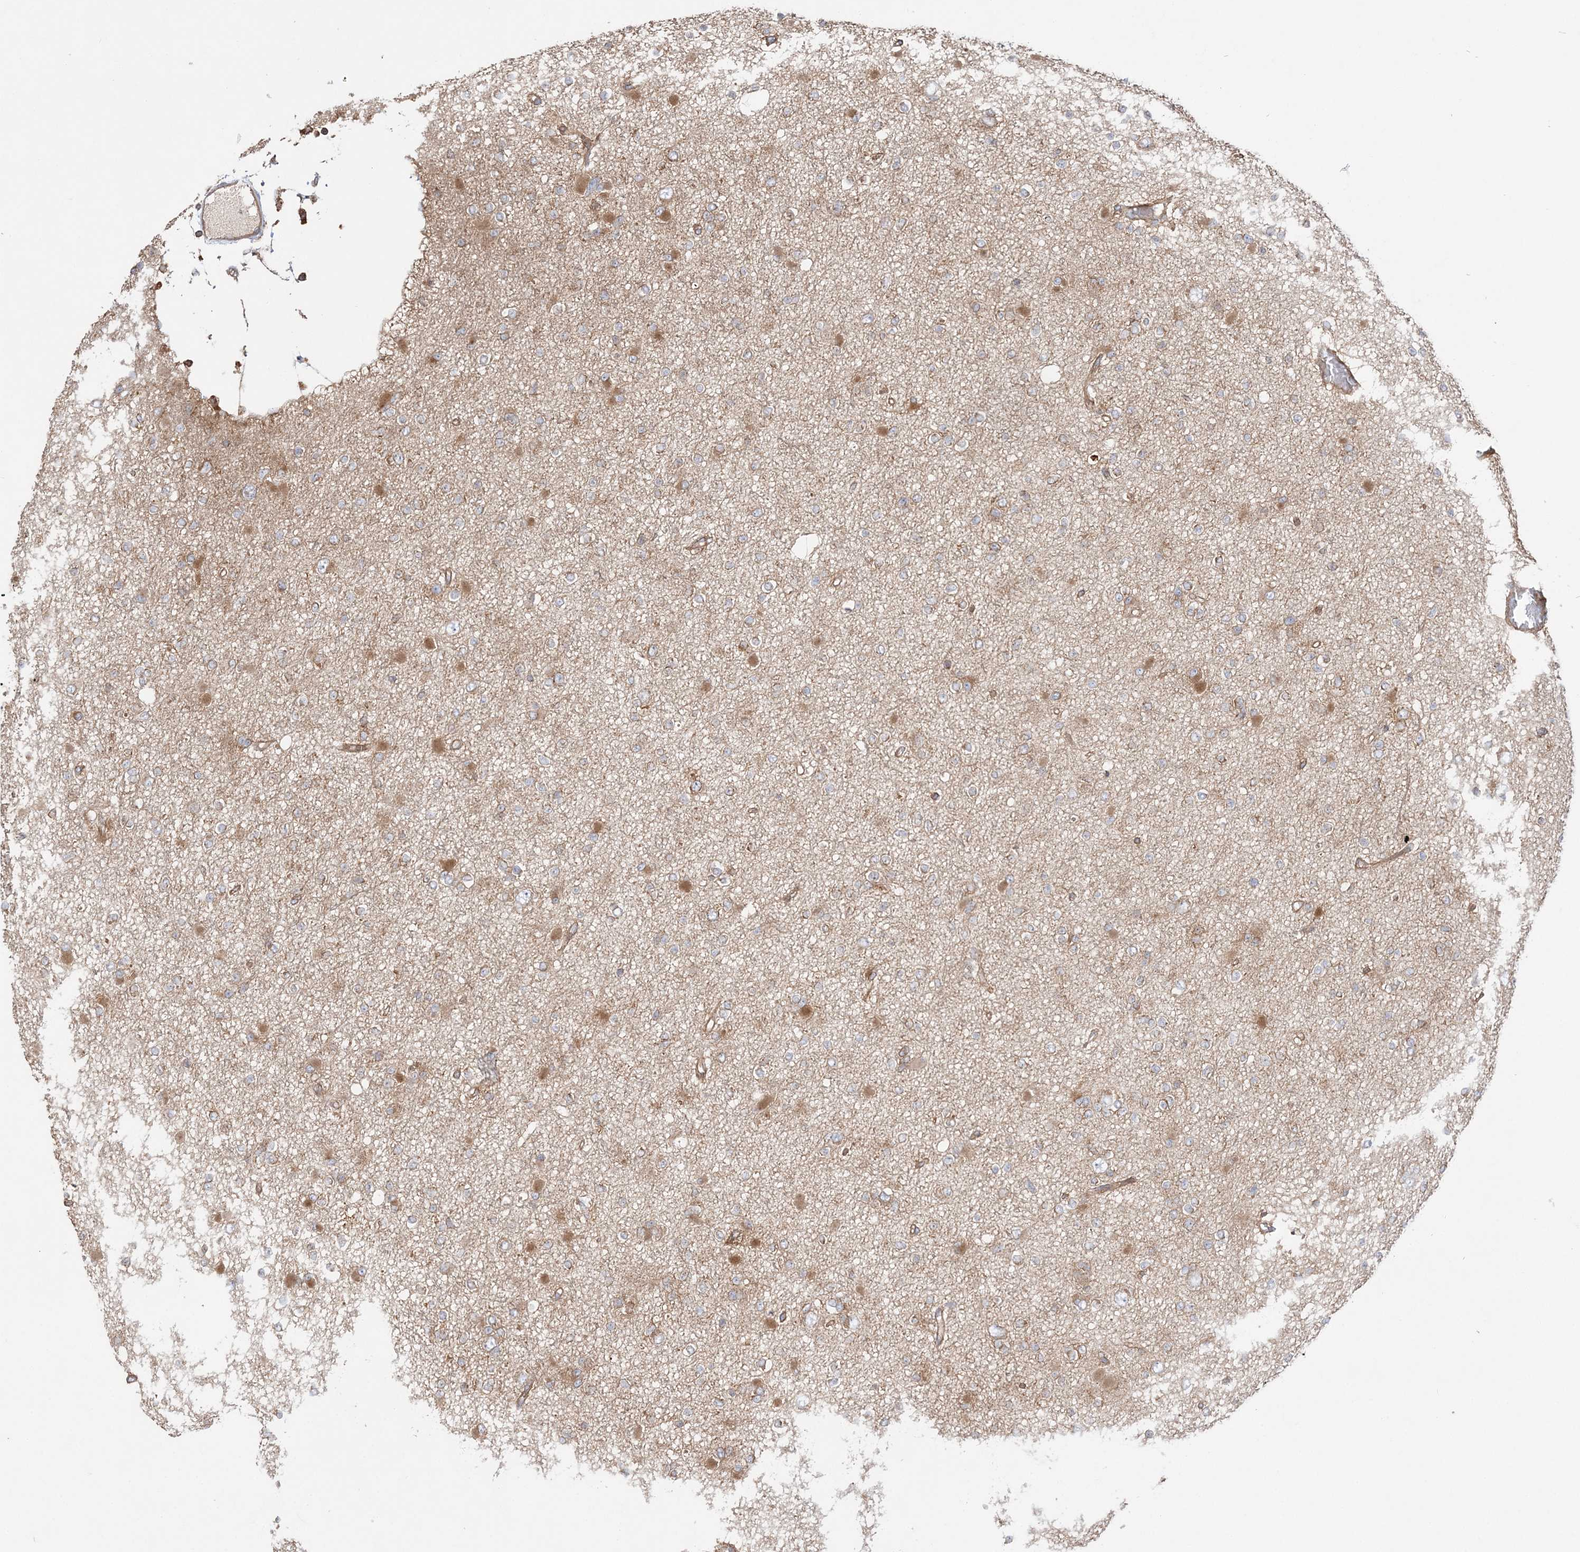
{"staining": {"intensity": "moderate", "quantity": "<25%", "location": "cytoplasmic/membranous"}, "tissue": "glioma", "cell_type": "Tumor cells", "image_type": "cancer", "snomed": [{"axis": "morphology", "description": "Glioma, malignant, Low grade"}, {"axis": "topography", "description": "Brain"}], "caption": "Immunohistochemical staining of human malignant glioma (low-grade) shows low levels of moderate cytoplasmic/membranous expression in about <25% of tumor cells.", "gene": "TBC1D5", "patient": {"sex": "female", "age": 22}}